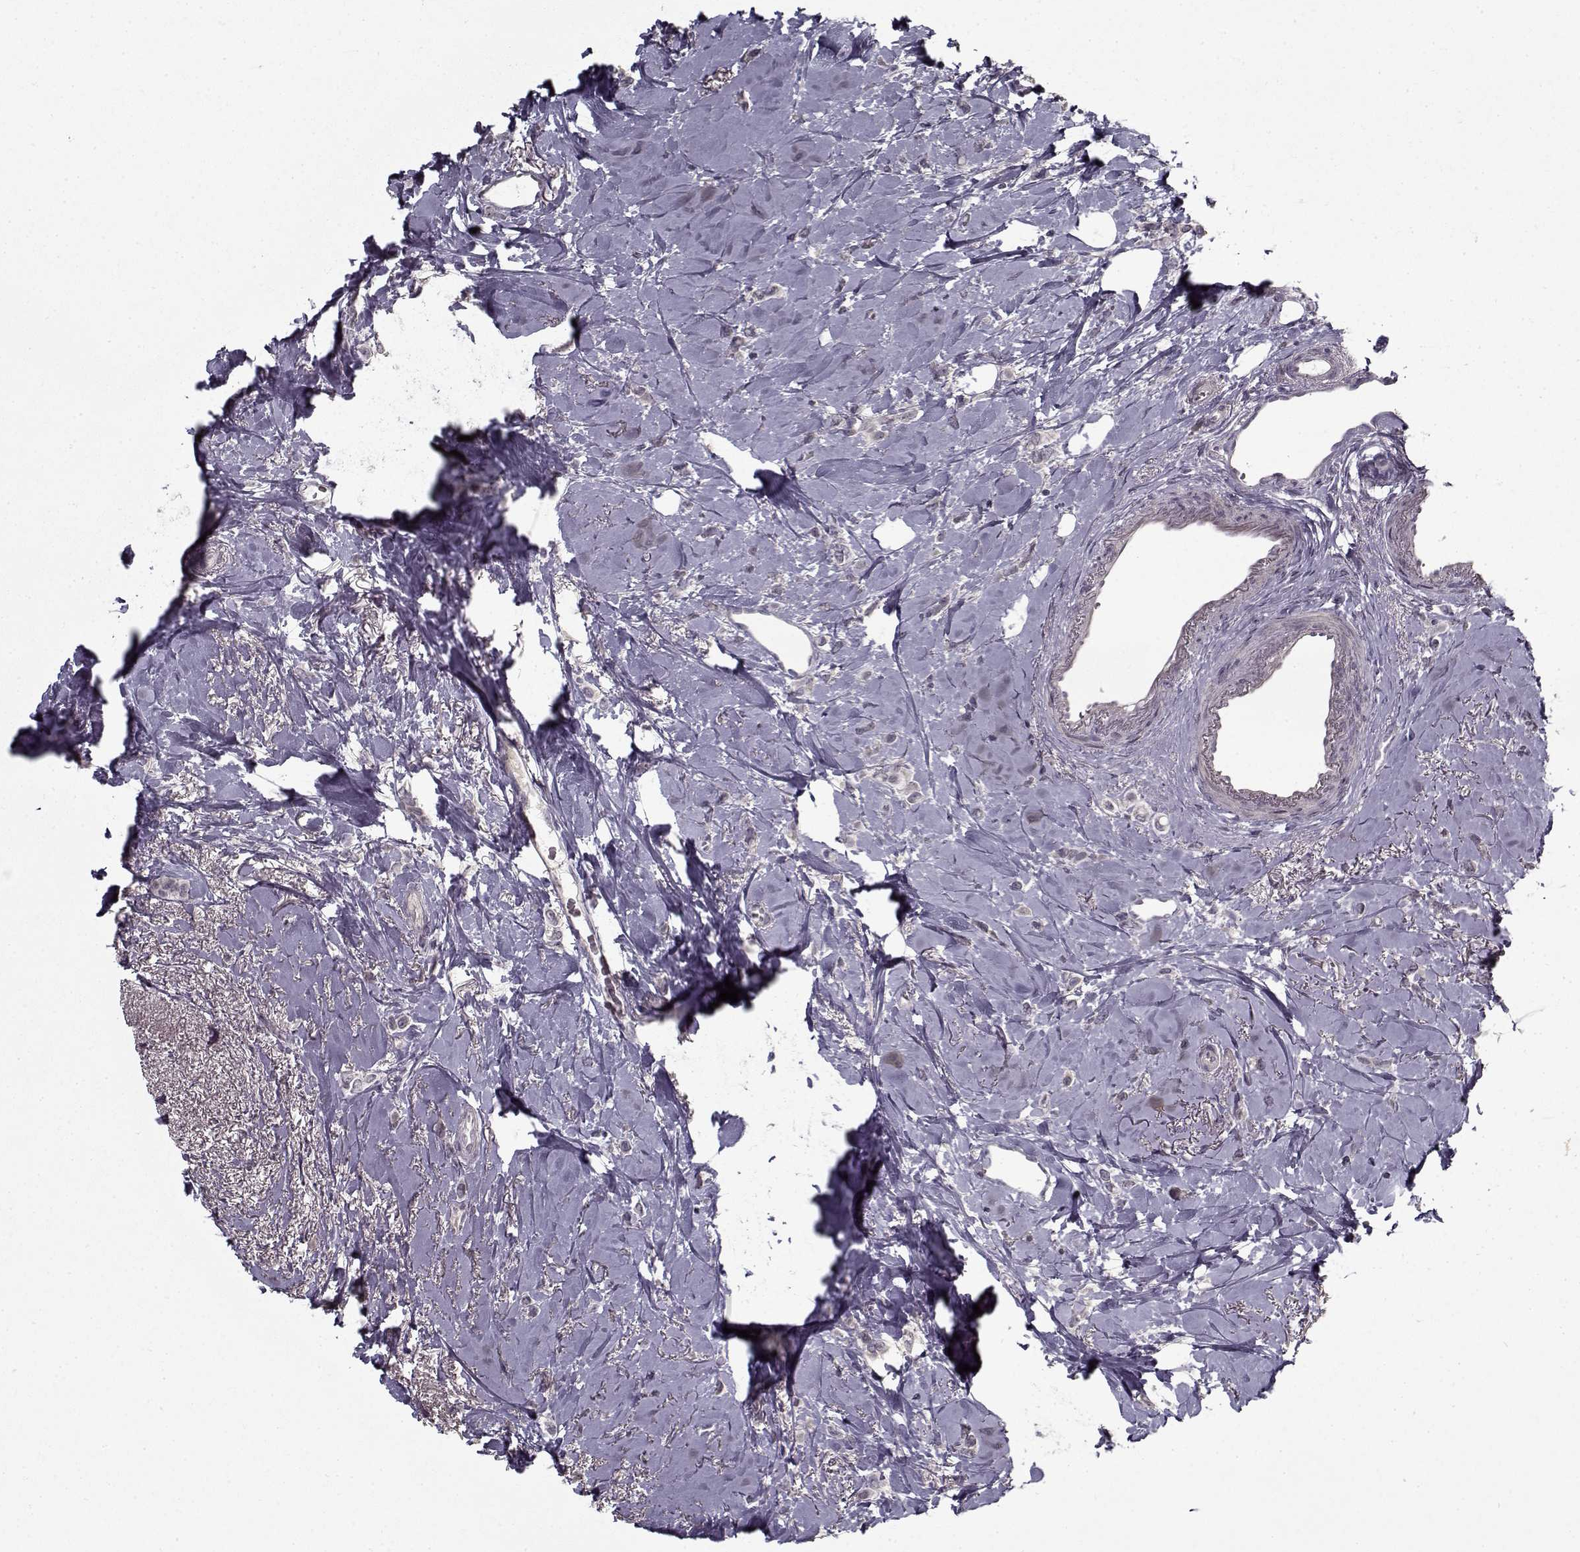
{"staining": {"intensity": "negative", "quantity": "none", "location": "none"}, "tissue": "breast cancer", "cell_type": "Tumor cells", "image_type": "cancer", "snomed": [{"axis": "morphology", "description": "Lobular carcinoma"}, {"axis": "topography", "description": "Breast"}], "caption": "This photomicrograph is of breast cancer (lobular carcinoma) stained with immunohistochemistry to label a protein in brown with the nuclei are counter-stained blue. There is no positivity in tumor cells.", "gene": "LAMA2", "patient": {"sex": "female", "age": 66}}